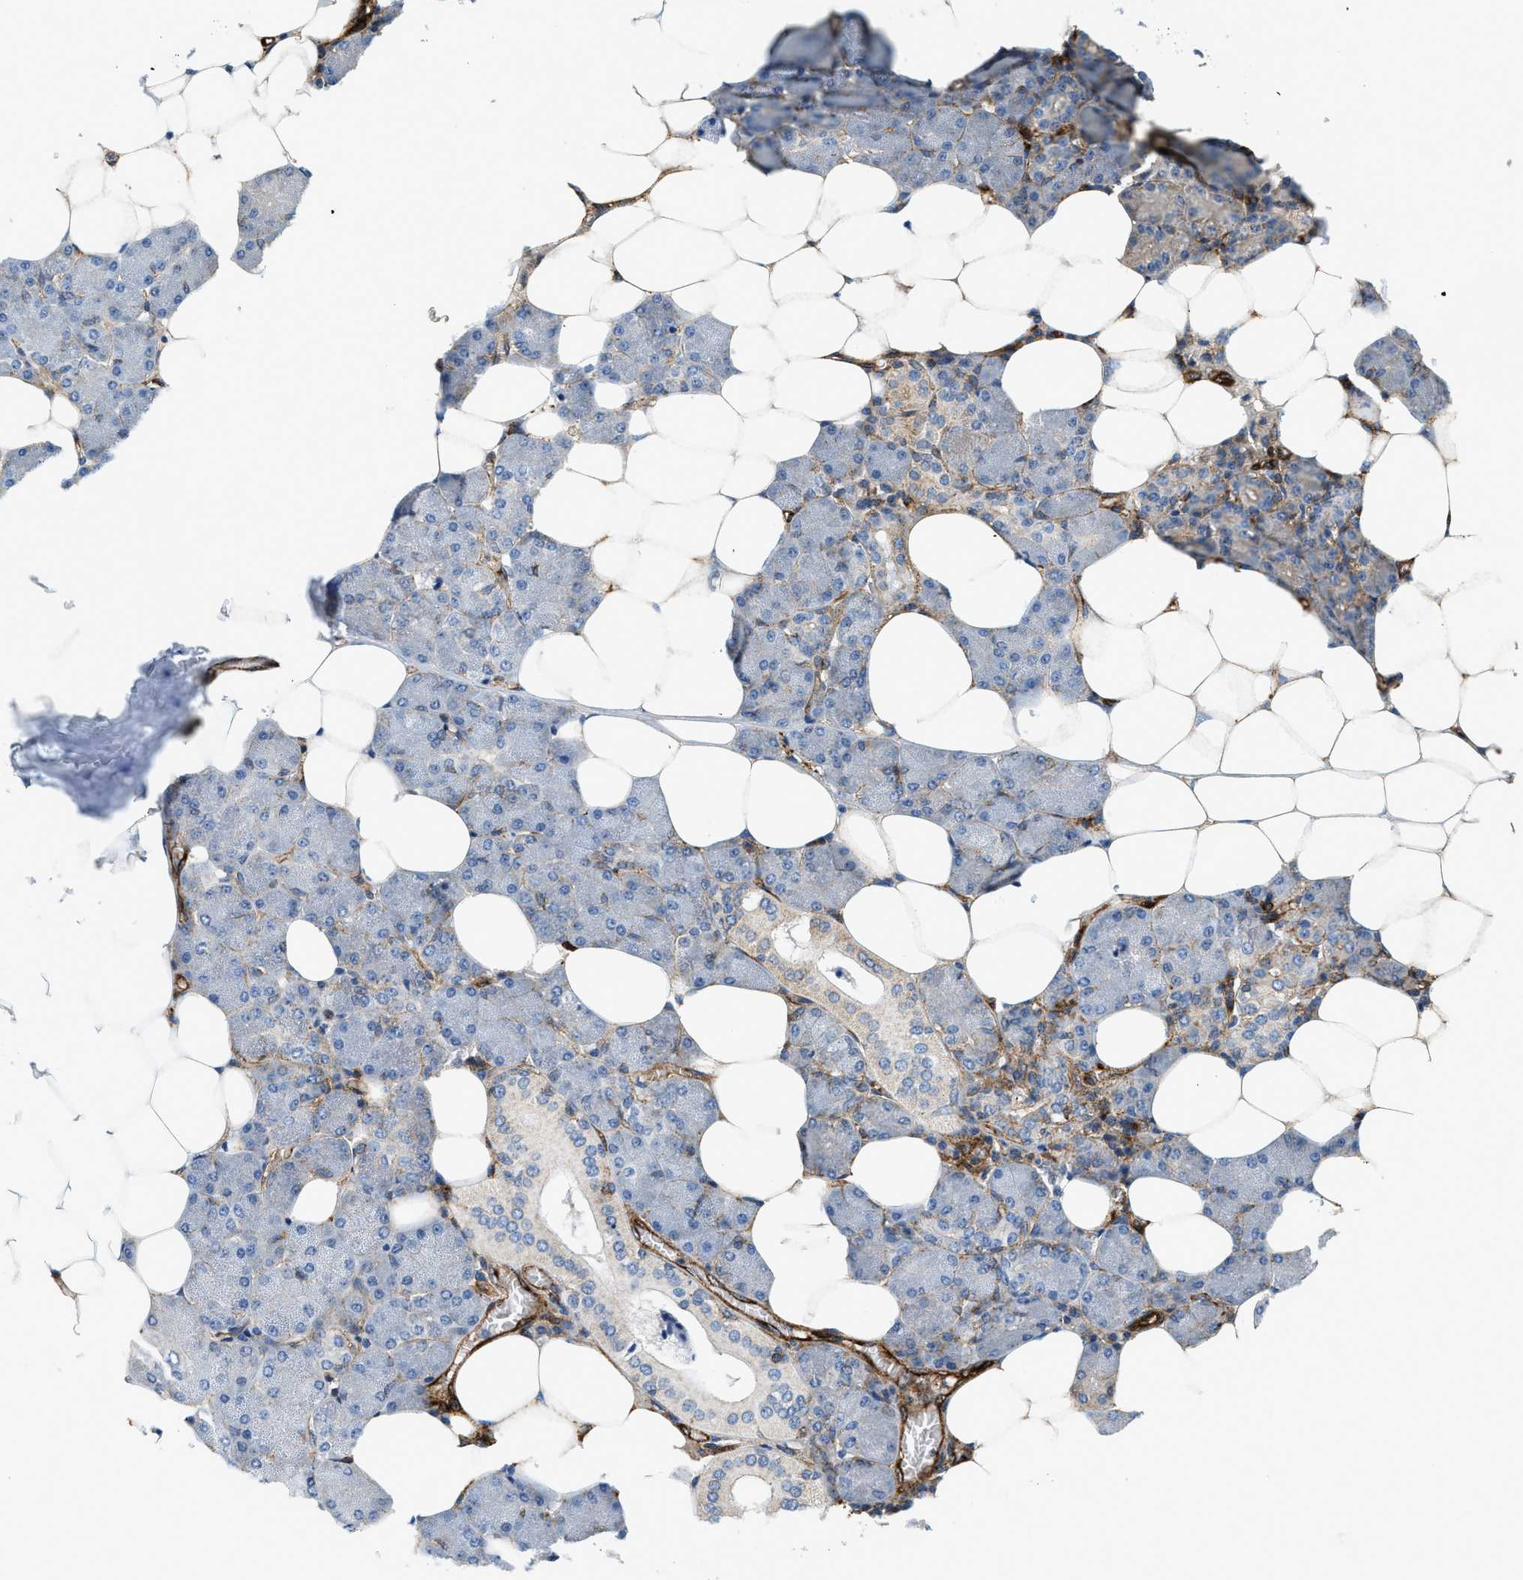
{"staining": {"intensity": "negative", "quantity": "none", "location": "none"}, "tissue": "salivary gland", "cell_type": "Glandular cells", "image_type": "normal", "snomed": [{"axis": "morphology", "description": "Normal tissue, NOS"}, {"axis": "morphology", "description": "Adenoma, NOS"}, {"axis": "topography", "description": "Salivary gland"}], "caption": "A micrograph of human salivary gland is negative for staining in glandular cells.", "gene": "HIP1", "patient": {"sex": "female", "age": 32}}